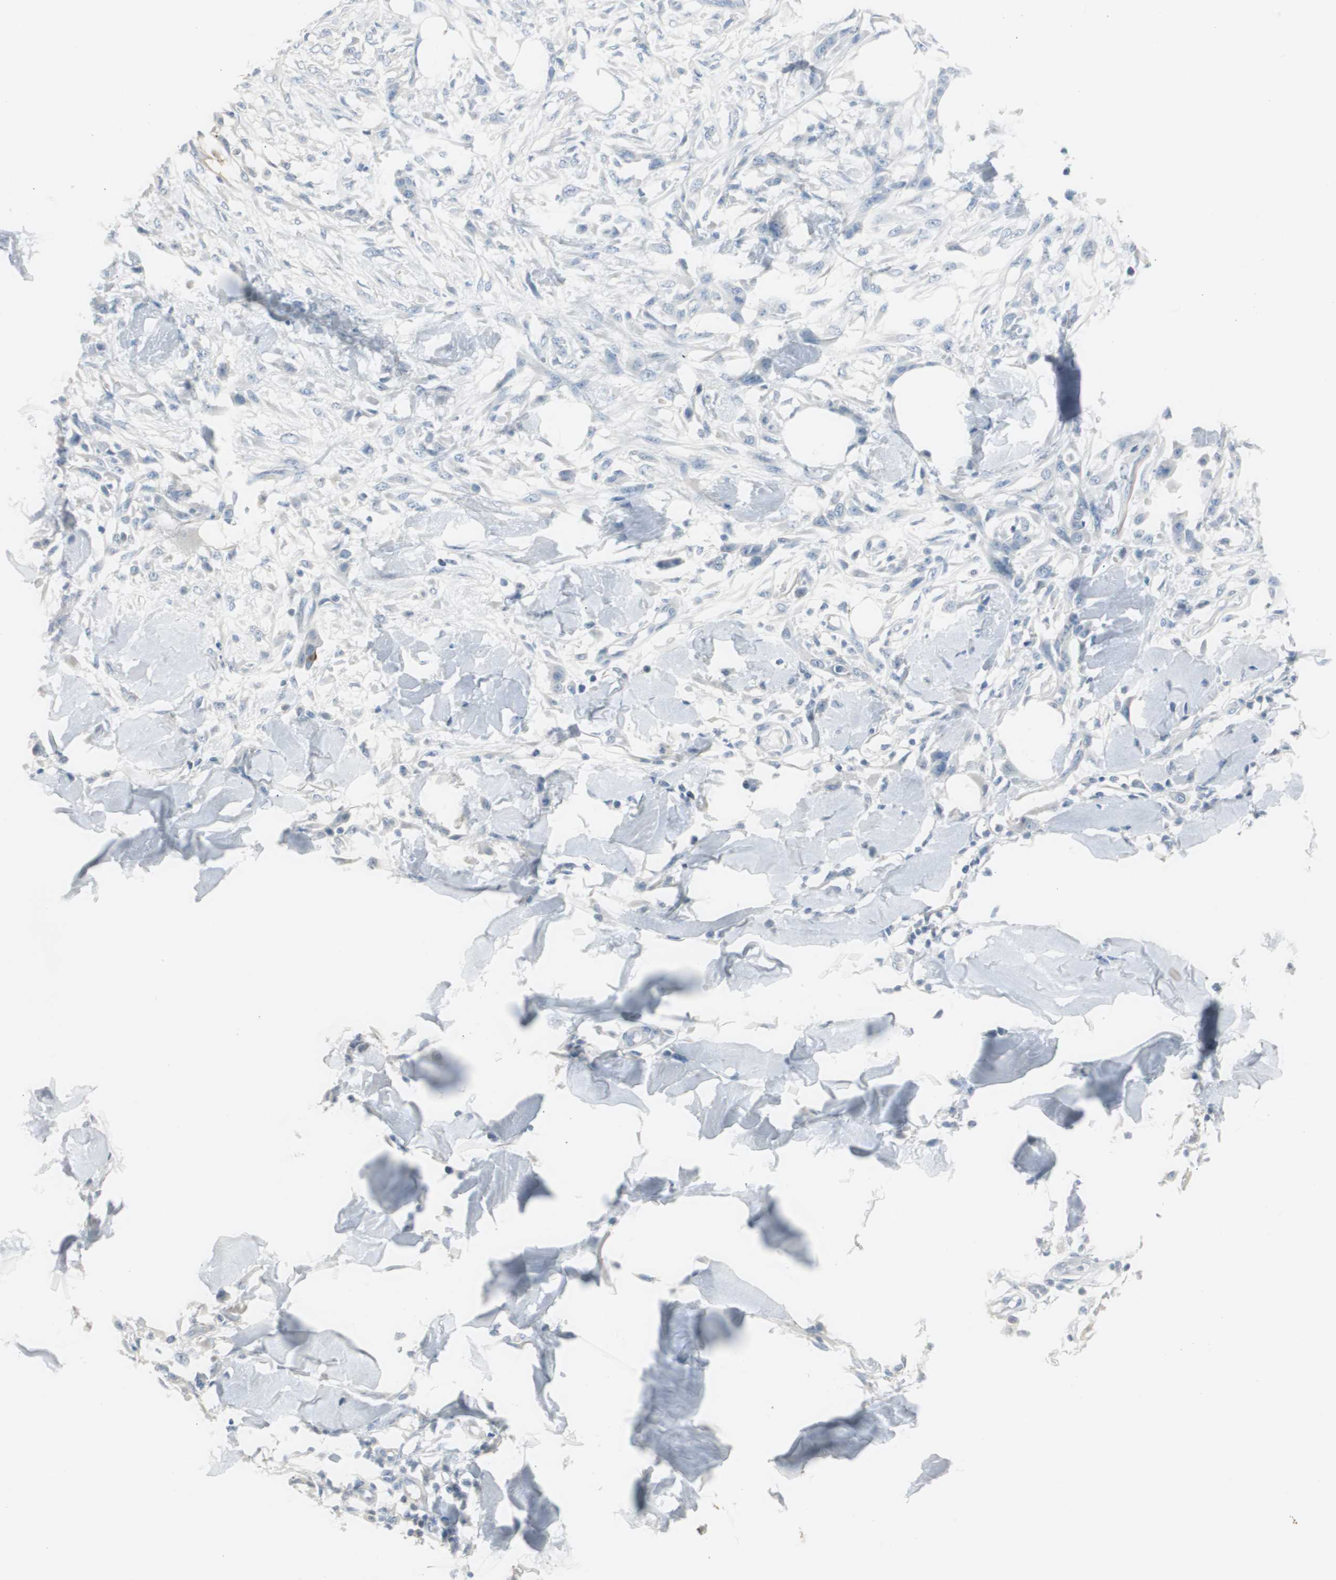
{"staining": {"intensity": "negative", "quantity": "none", "location": "none"}, "tissue": "skin cancer", "cell_type": "Tumor cells", "image_type": "cancer", "snomed": [{"axis": "morphology", "description": "Normal tissue, NOS"}, {"axis": "morphology", "description": "Squamous cell carcinoma, NOS"}, {"axis": "topography", "description": "Skin"}], "caption": "A high-resolution photomicrograph shows immunohistochemistry (IHC) staining of squamous cell carcinoma (skin), which shows no significant staining in tumor cells.", "gene": "S100A7", "patient": {"sex": "female", "age": 59}}